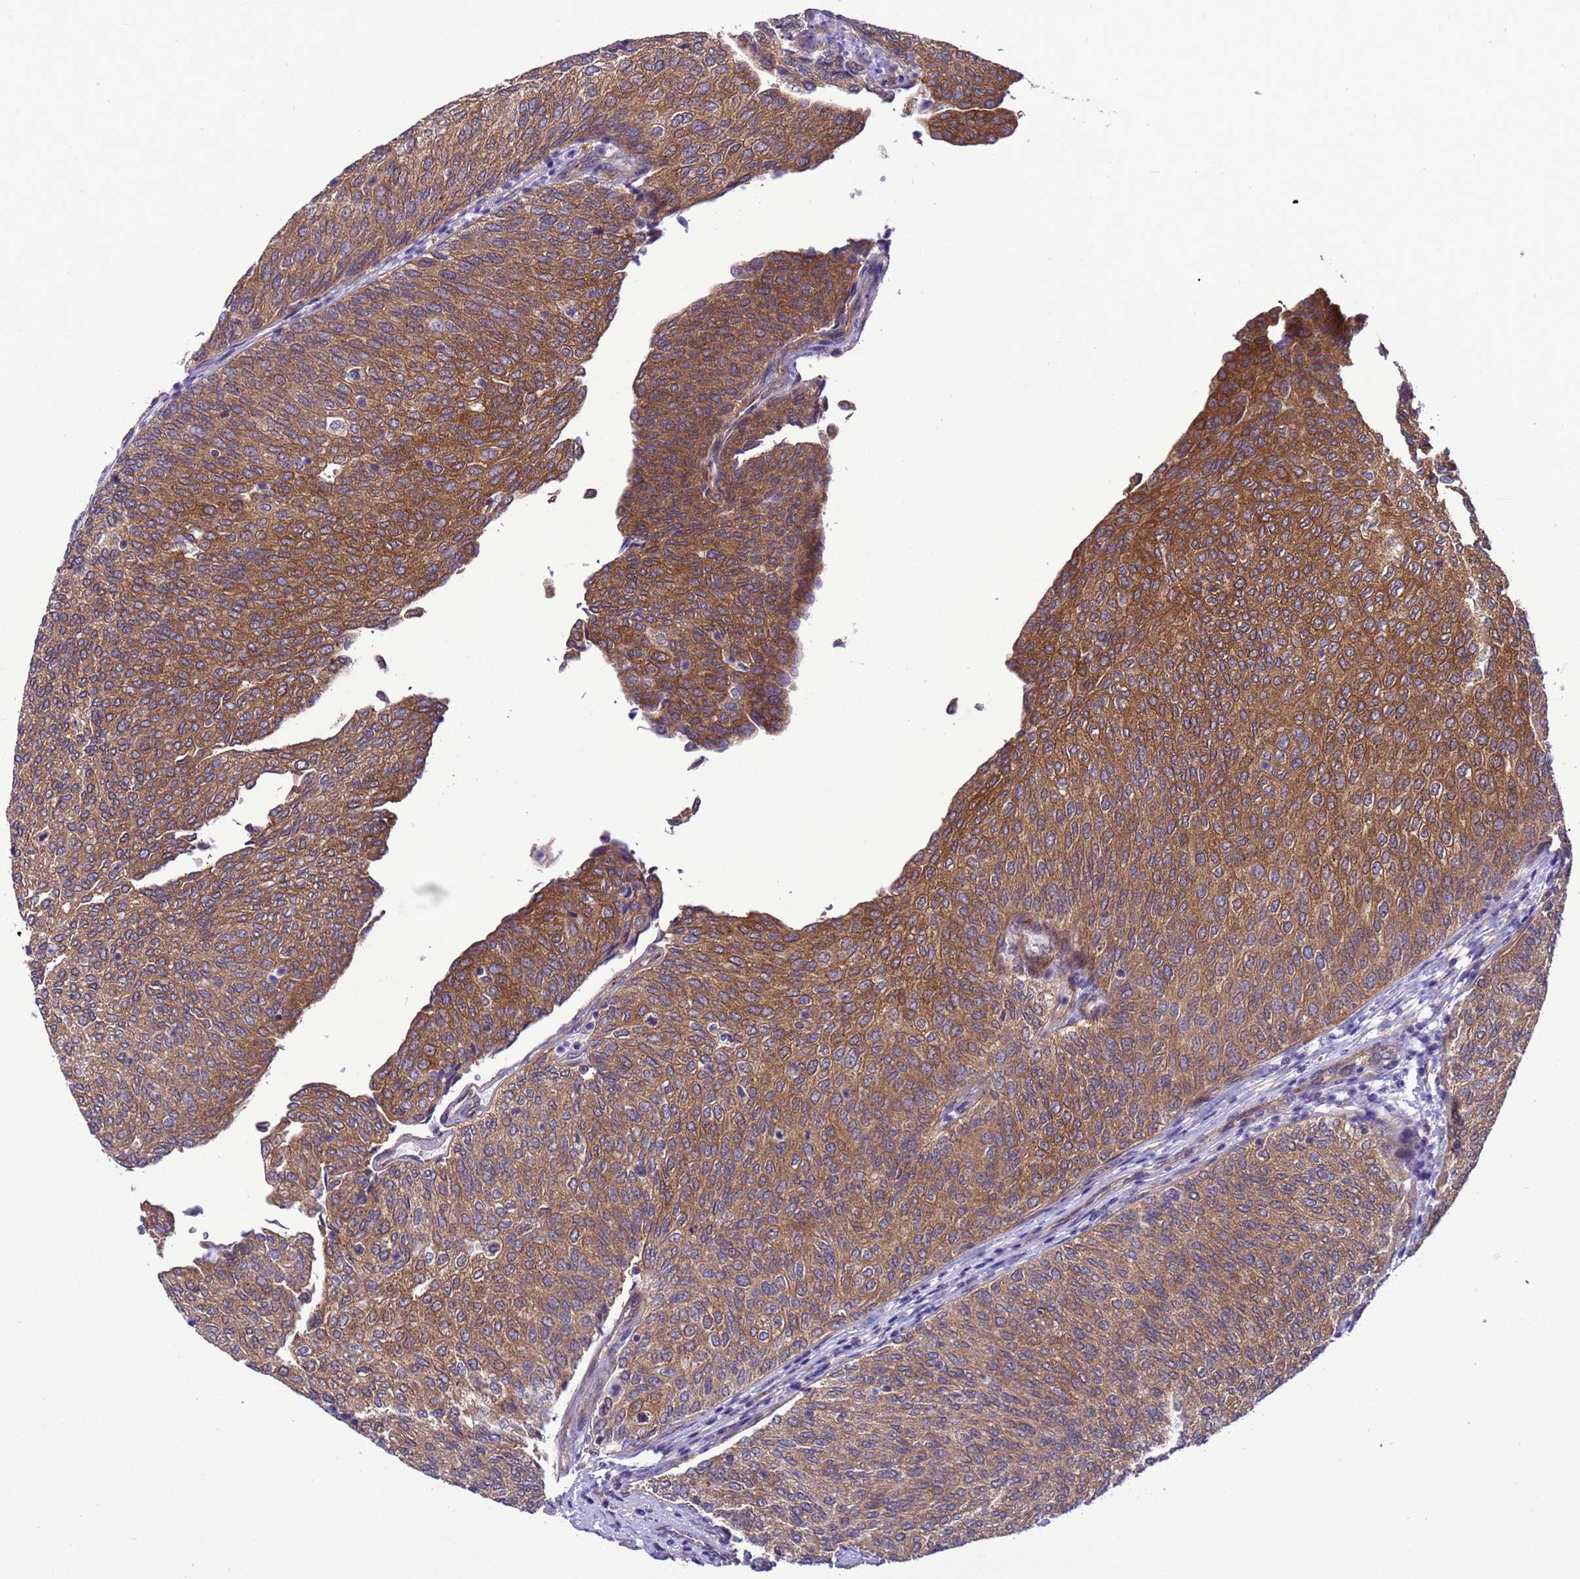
{"staining": {"intensity": "strong", "quantity": ">75%", "location": "cytoplasmic/membranous"}, "tissue": "urothelial cancer", "cell_type": "Tumor cells", "image_type": "cancer", "snomed": [{"axis": "morphology", "description": "Urothelial carcinoma, Low grade"}, {"axis": "topography", "description": "Urinary bladder"}], "caption": "Human urothelial cancer stained with a protein marker displays strong staining in tumor cells.", "gene": "RABEP2", "patient": {"sex": "female", "age": 79}}